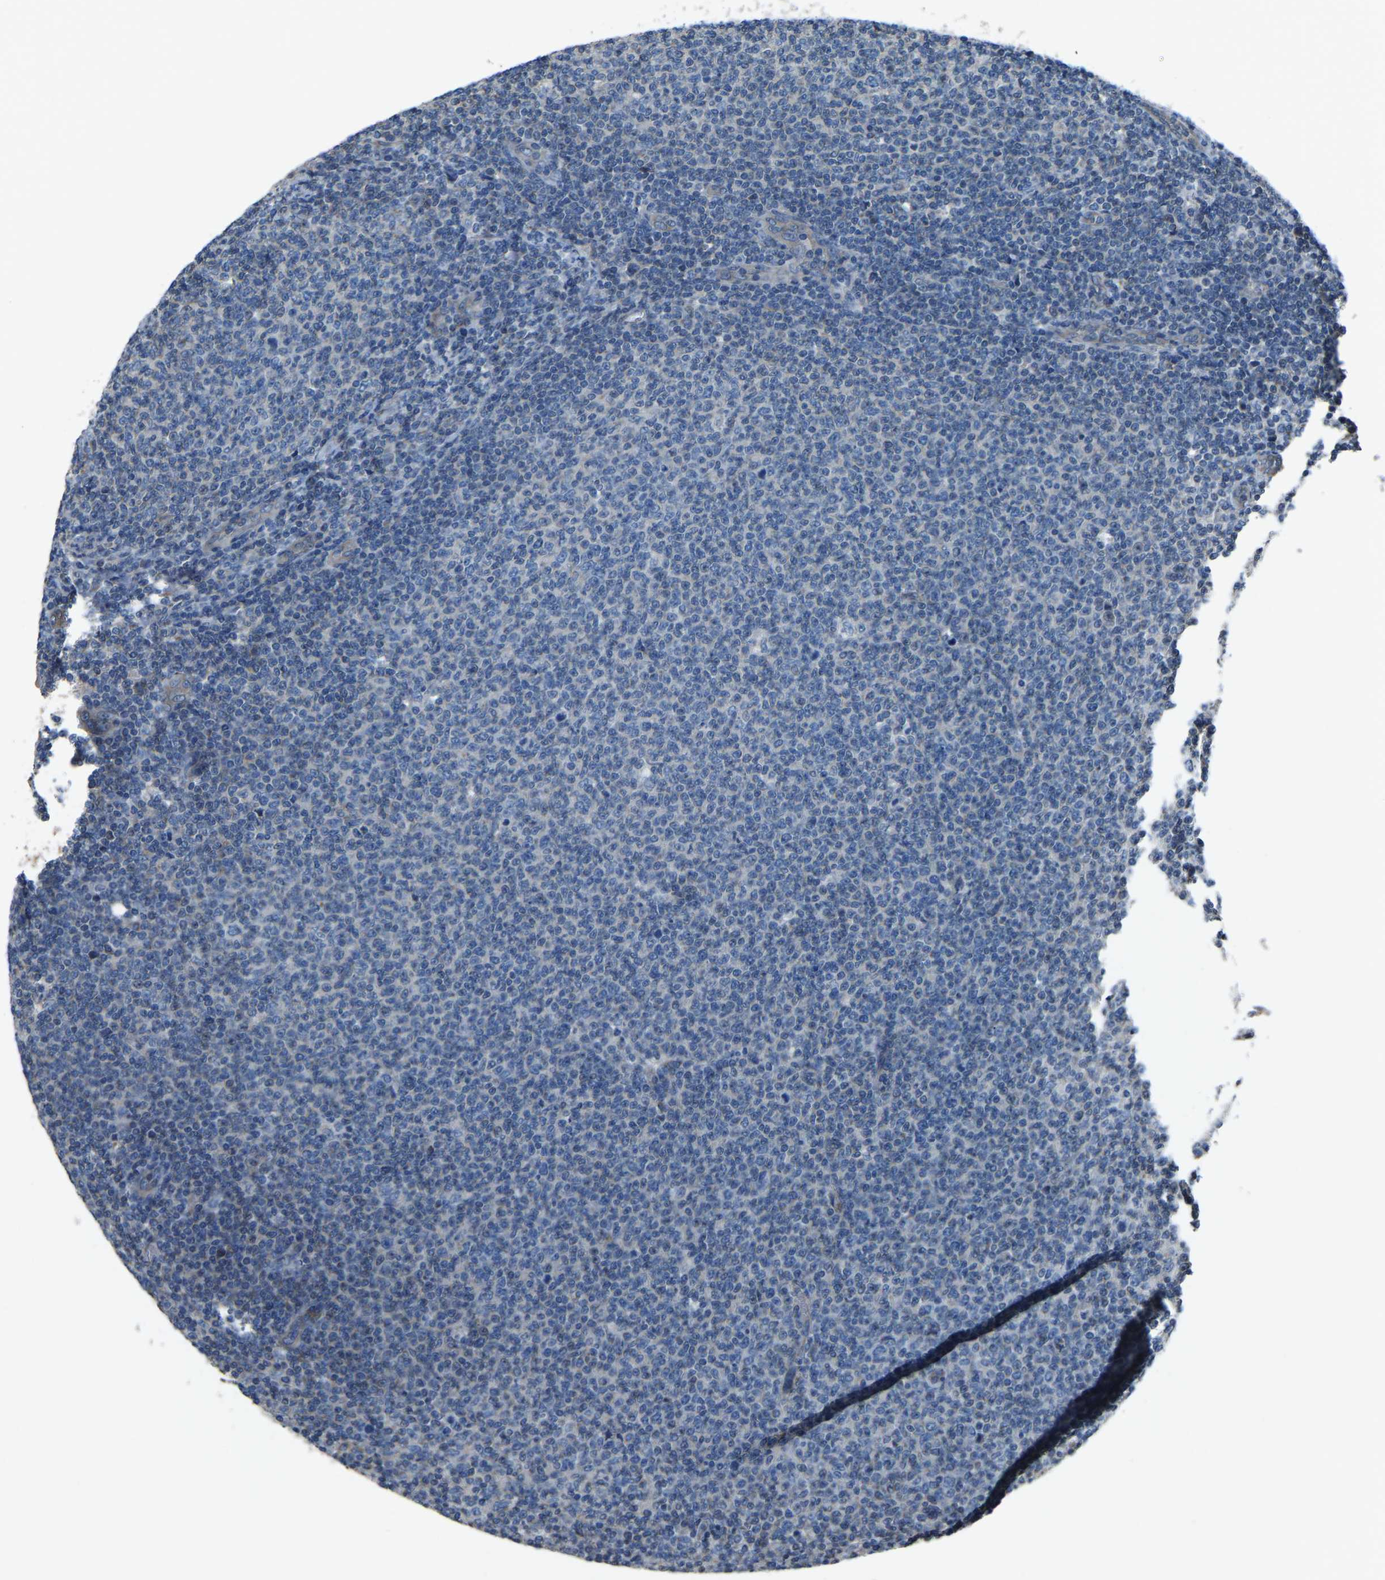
{"staining": {"intensity": "negative", "quantity": "none", "location": "none"}, "tissue": "lymphoma", "cell_type": "Tumor cells", "image_type": "cancer", "snomed": [{"axis": "morphology", "description": "Malignant lymphoma, non-Hodgkin's type, Low grade"}, {"axis": "topography", "description": "Lymph node"}], "caption": "Immunohistochemistry (IHC) of human low-grade malignant lymphoma, non-Hodgkin's type reveals no expression in tumor cells.", "gene": "COL3A1", "patient": {"sex": "male", "age": 66}}